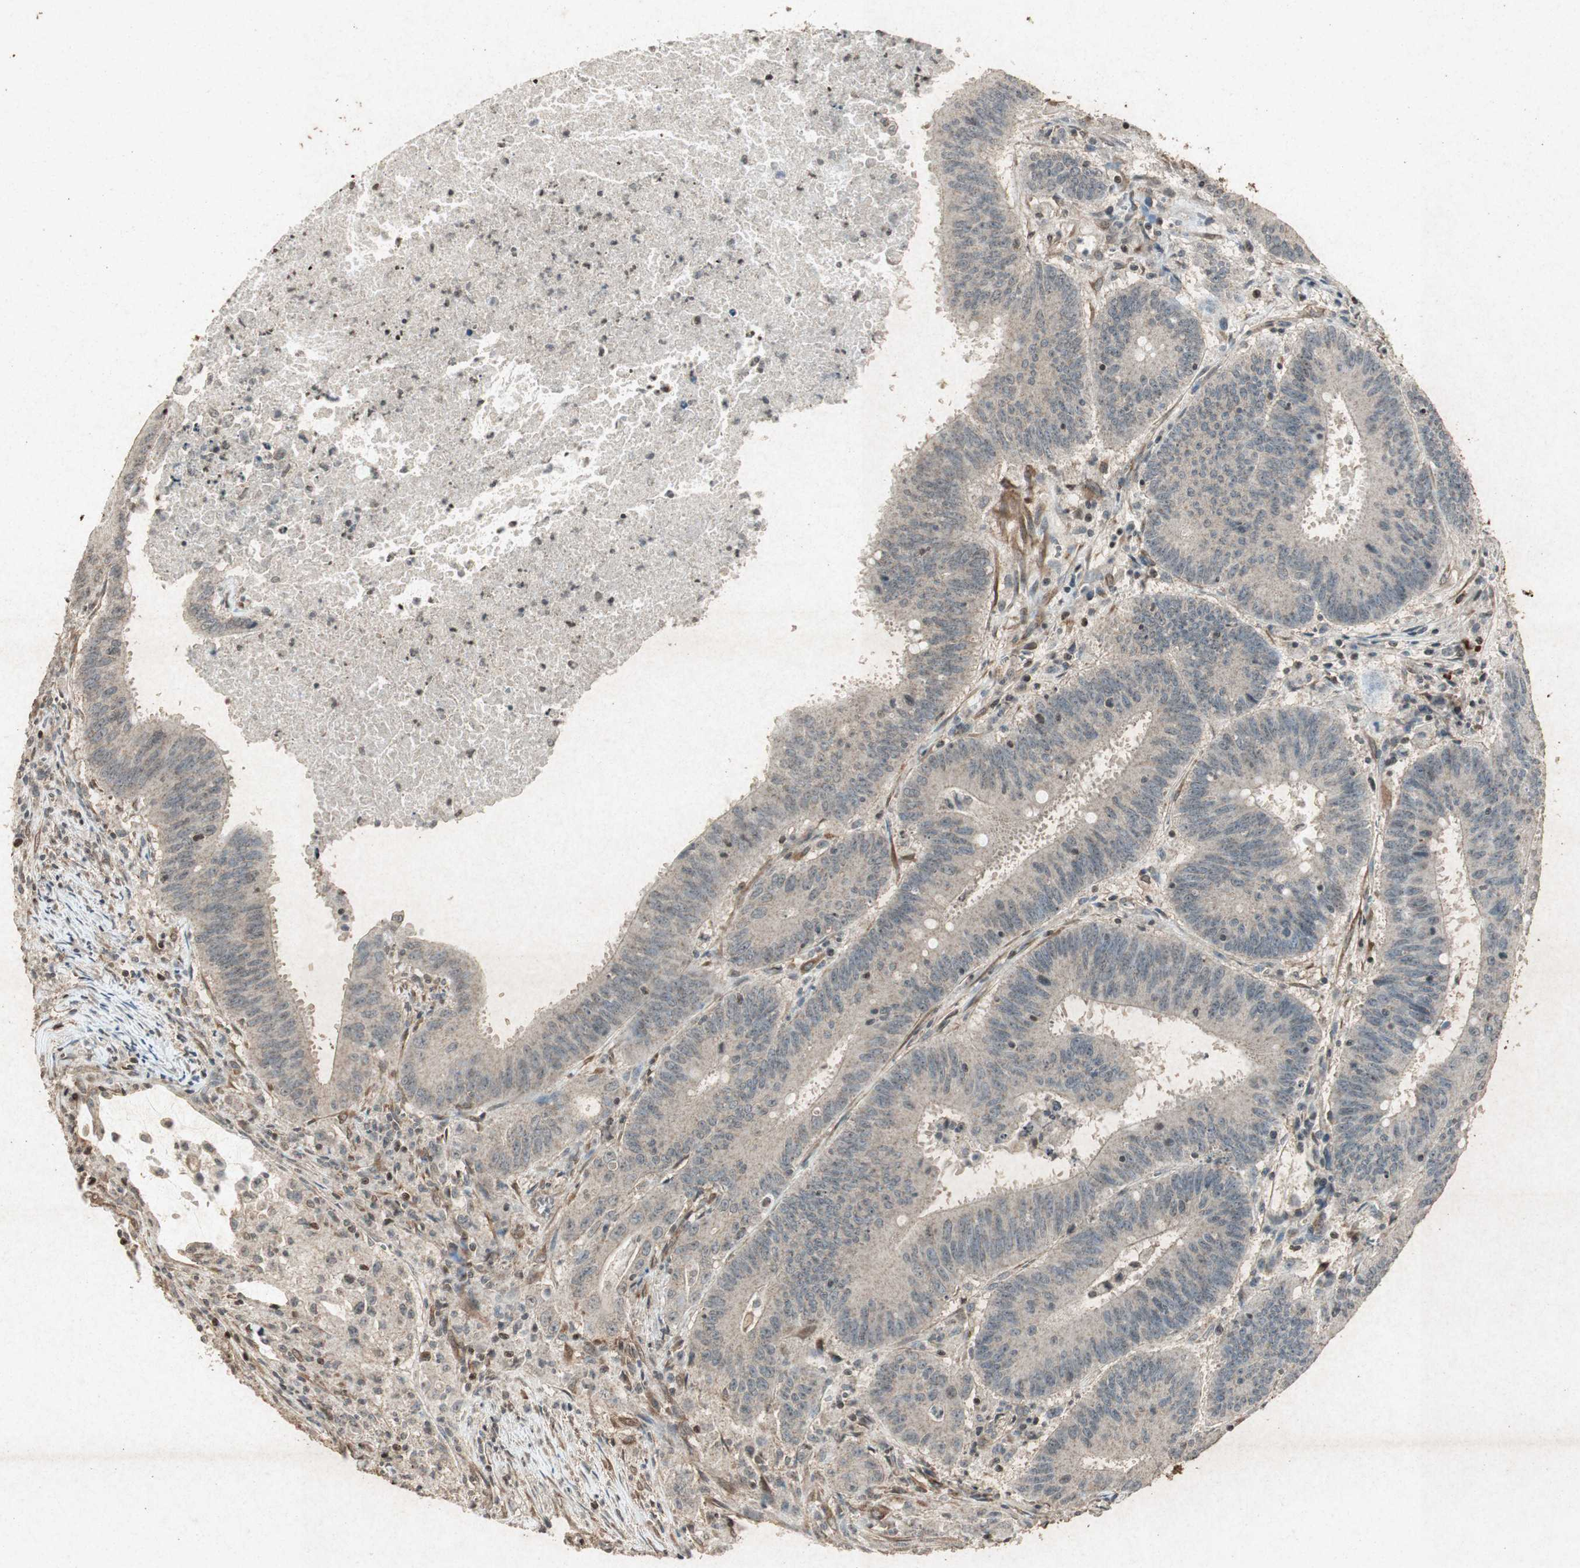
{"staining": {"intensity": "weak", "quantity": ">75%", "location": "cytoplasmic/membranous"}, "tissue": "colorectal cancer", "cell_type": "Tumor cells", "image_type": "cancer", "snomed": [{"axis": "morphology", "description": "Adenocarcinoma, NOS"}, {"axis": "topography", "description": "Colon"}], "caption": "This is a micrograph of immunohistochemistry staining of colorectal cancer, which shows weak expression in the cytoplasmic/membranous of tumor cells.", "gene": "PRKG1", "patient": {"sex": "male", "age": 45}}